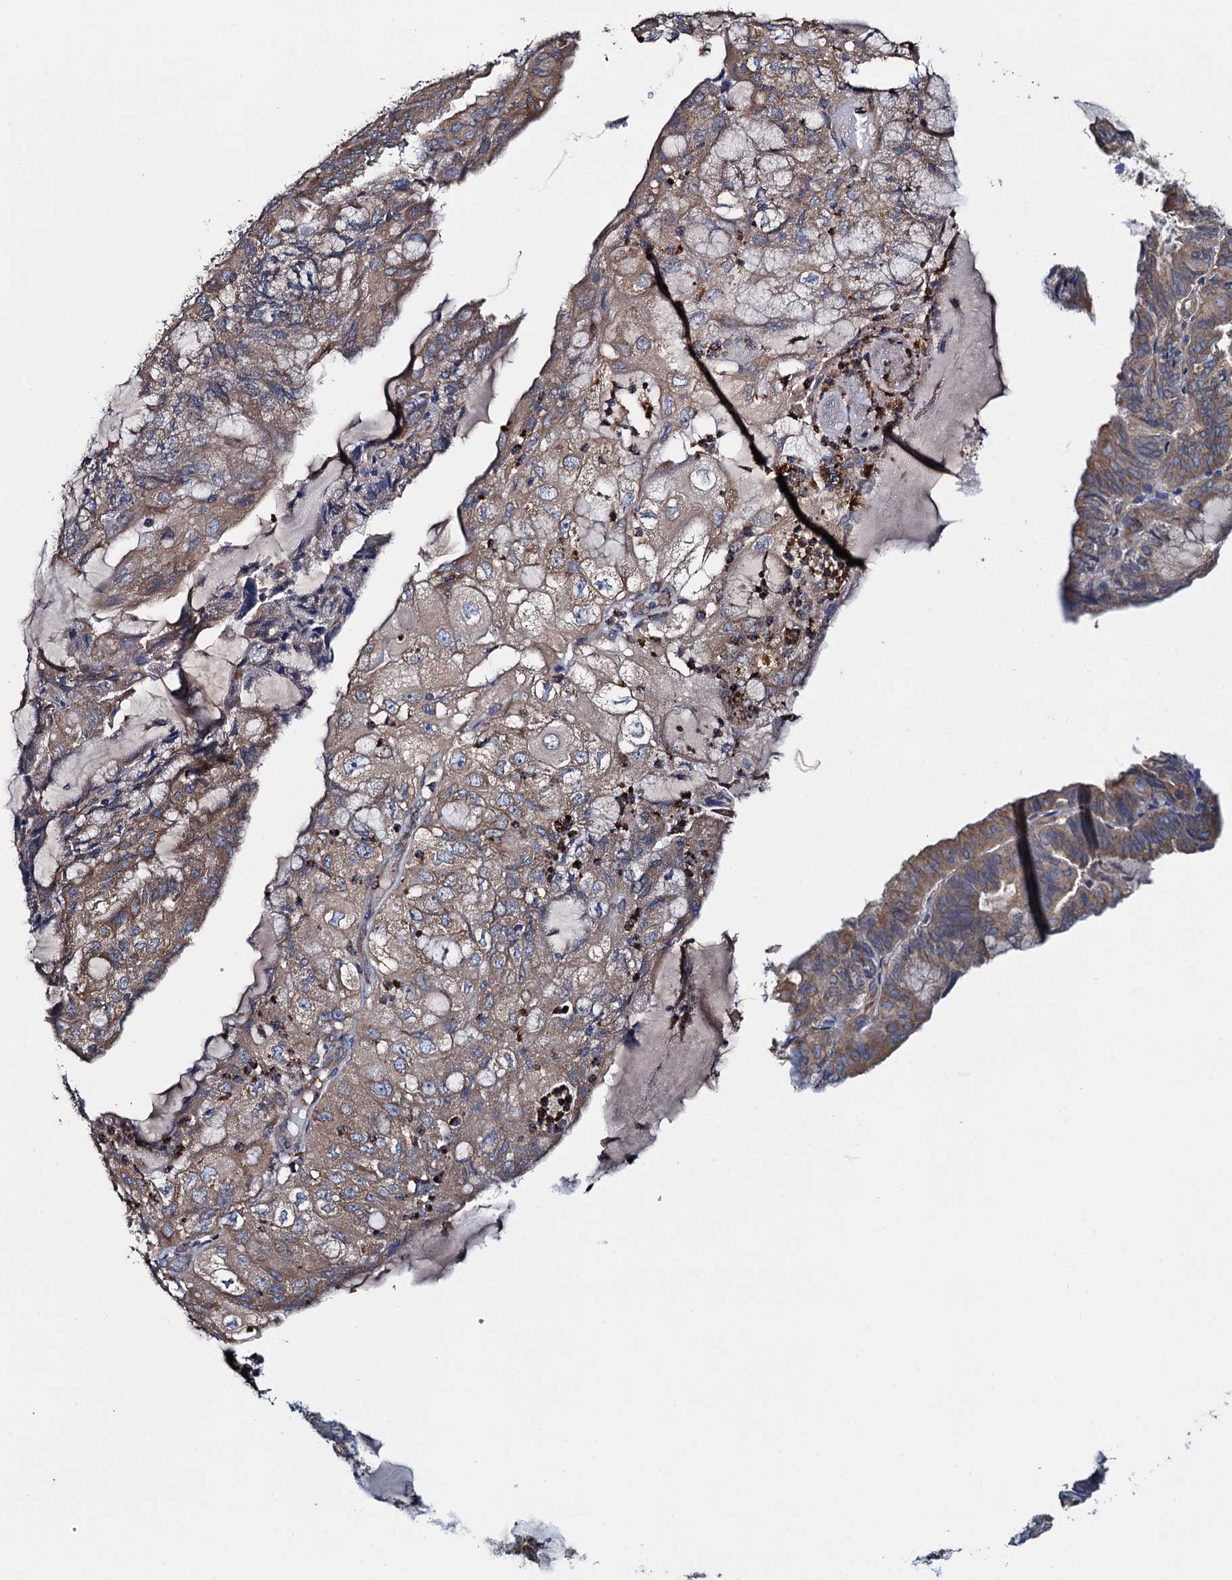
{"staining": {"intensity": "moderate", "quantity": ">75%", "location": "cytoplasmic/membranous"}, "tissue": "endometrial cancer", "cell_type": "Tumor cells", "image_type": "cancer", "snomed": [{"axis": "morphology", "description": "Adenocarcinoma, NOS"}, {"axis": "topography", "description": "Endometrium"}], "caption": "About >75% of tumor cells in human endometrial adenocarcinoma demonstrate moderate cytoplasmic/membranous protein positivity as visualized by brown immunohistochemical staining.", "gene": "ADCY9", "patient": {"sex": "female", "age": 81}}